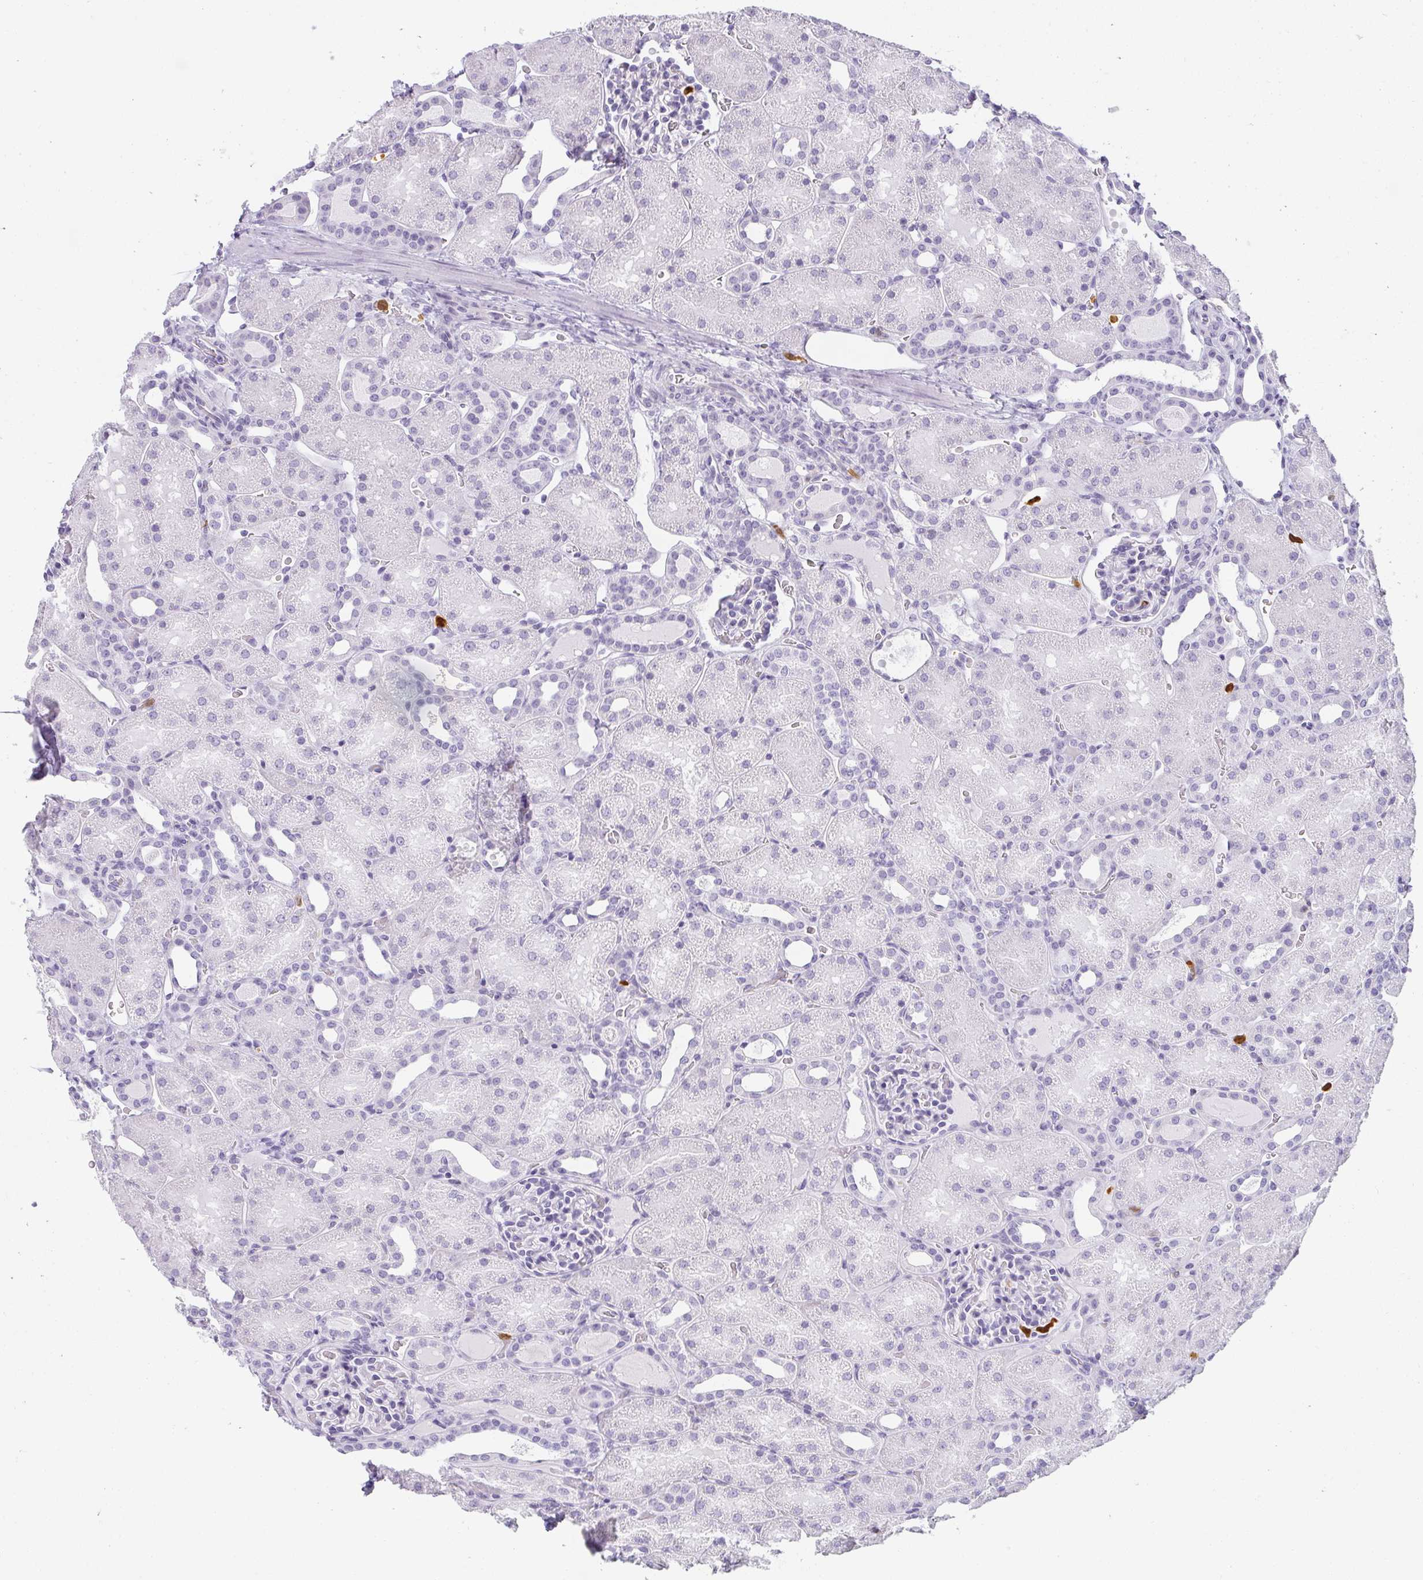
{"staining": {"intensity": "negative", "quantity": "none", "location": "none"}, "tissue": "kidney", "cell_type": "Cells in glomeruli", "image_type": "normal", "snomed": [{"axis": "morphology", "description": "Normal tissue, NOS"}, {"axis": "topography", "description": "Kidney"}], "caption": "Micrograph shows no significant protein positivity in cells in glomeruli of normal kidney.", "gene": "HK3", "patient": {"sex": "male", "age": 2}}